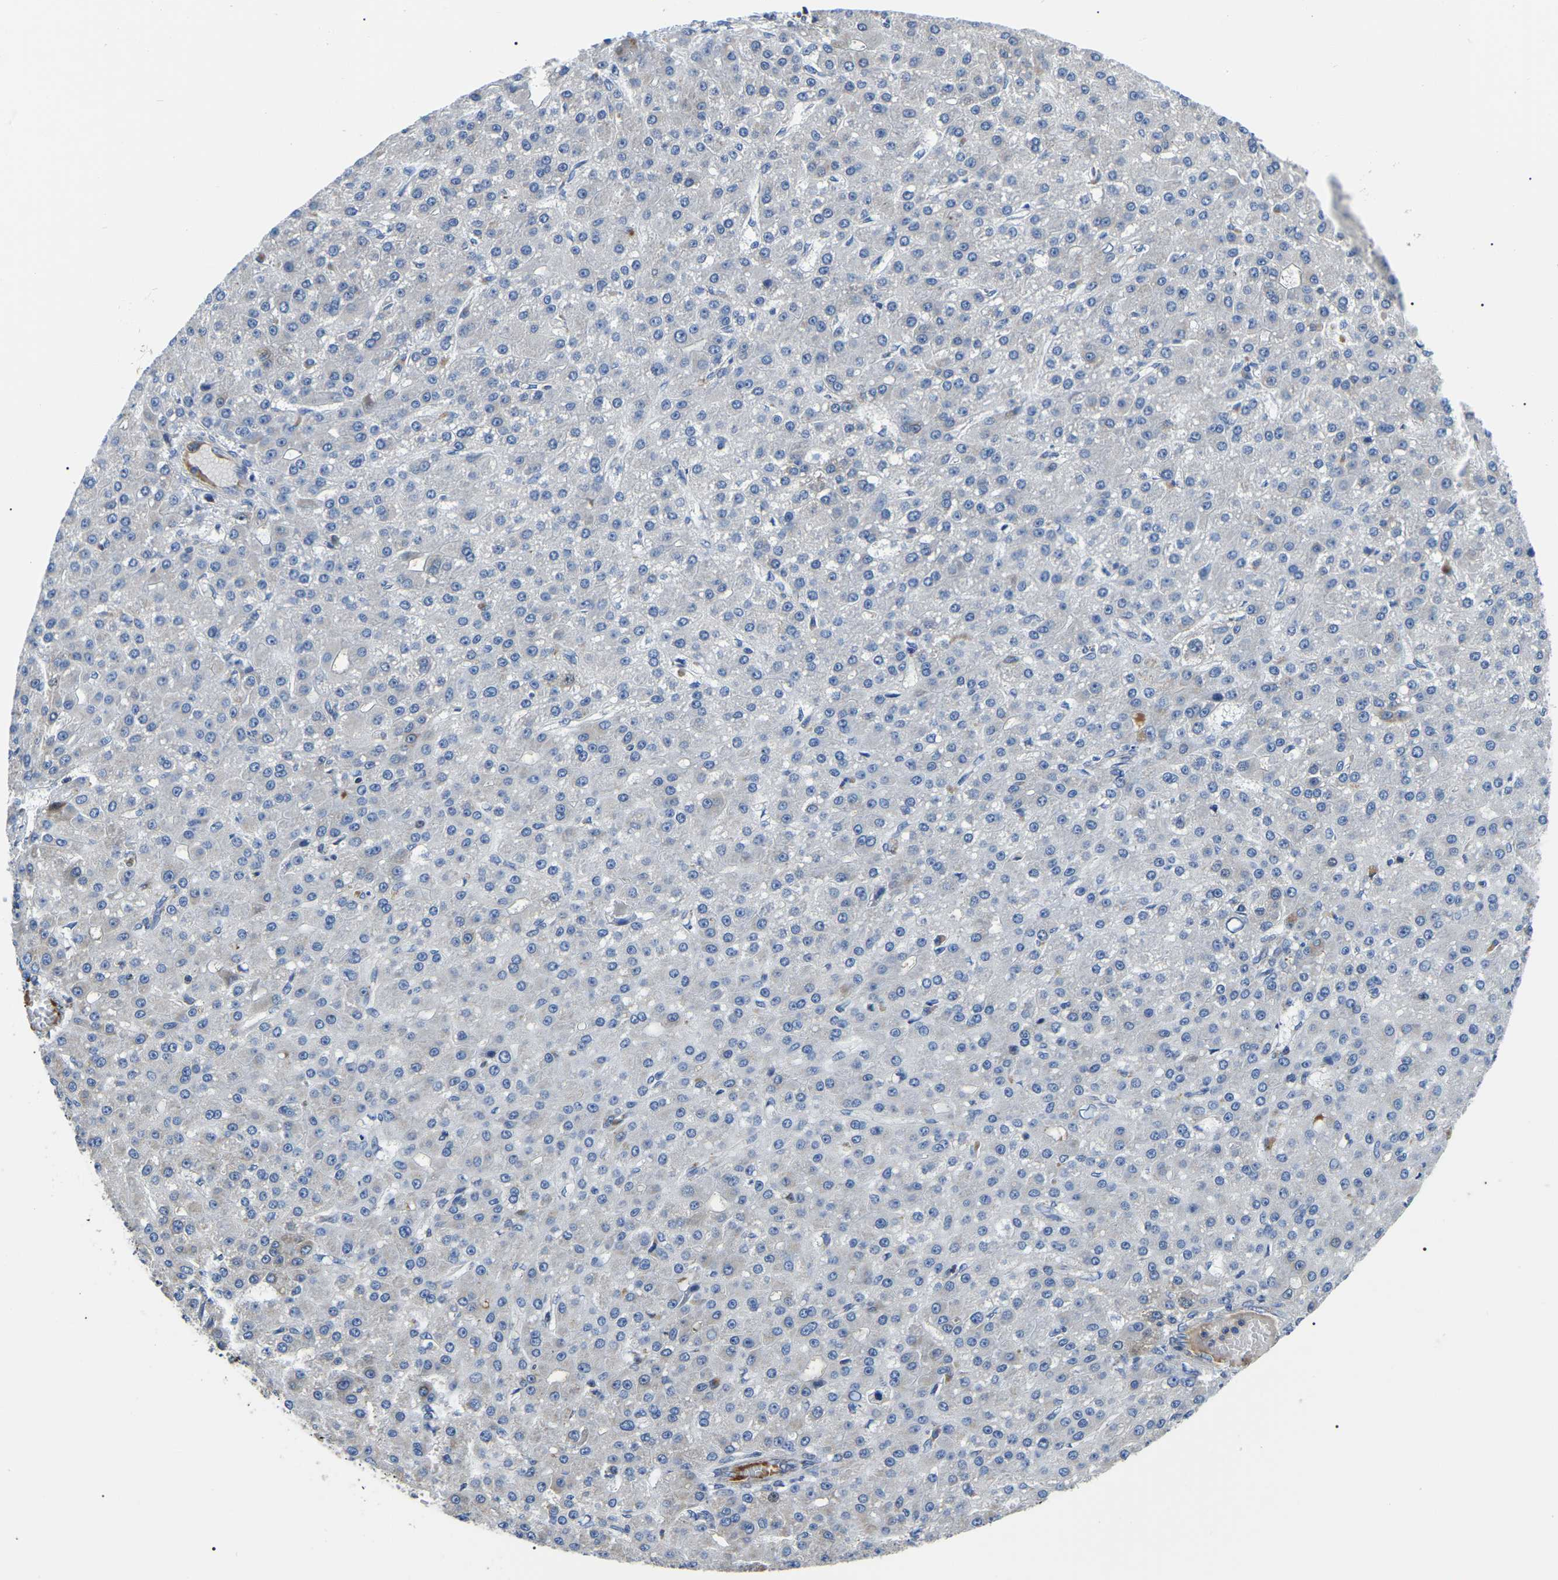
{"staining": {"intensity": "negative", "quantity": "none", "location": "none"}, "tissue": "liver cancer", "cell_type": "Tumor cells", "image_type": "cancer", "snomed": [{"axis": "morphology", "description": "Carcinoma, Hepatocellular, NOS"}, {"axis": "topography", "description": "Liver"}], "caption": "The image demonstrates no significant staining in tumor cells of hepatocellular carcinoma (liver).", "gene": "PPM1E", "patient": {"sex": "male", "age": 67}}